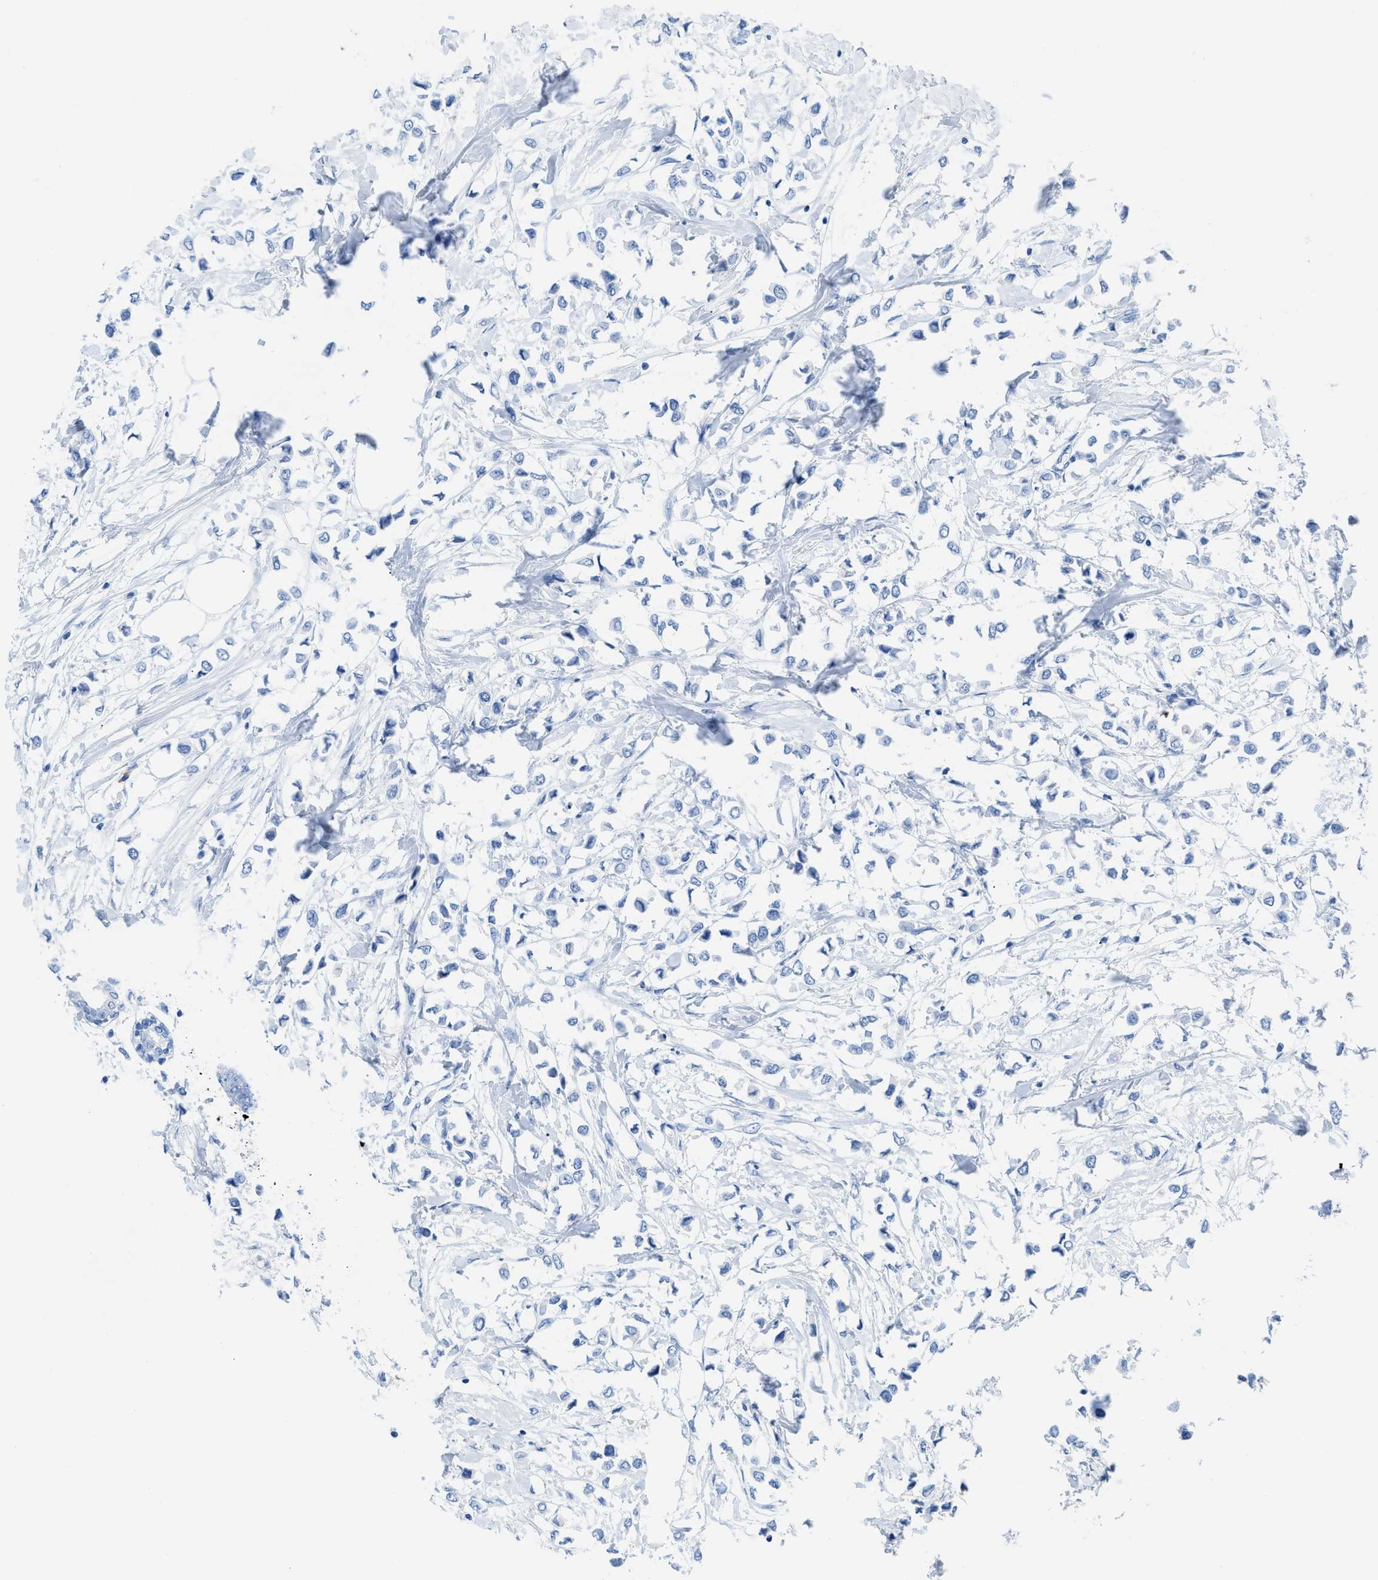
{"staining": {"intensity": "negative", "quantity": "none", "location": "none"}, "tissue": "breast cancer", "cell_type": "Tumor cells", "image_type": "cancer", "snomed": [{"axis": "morphology", "description": "Lobular carcinoma"}, {"axis": "topography", "description": "Breast"}], "caption": "Breast lobular carcinoma was stained to show a protein in brown. There is no significant expression in tumor cells. The staining is performed using DAB (3,3'-diaminobenzidine) brown chromogen with nuclei counter-stained in using hematoxylin.", "gene": "TCL1A", "patient": {"sex": "female", "age": 51}}